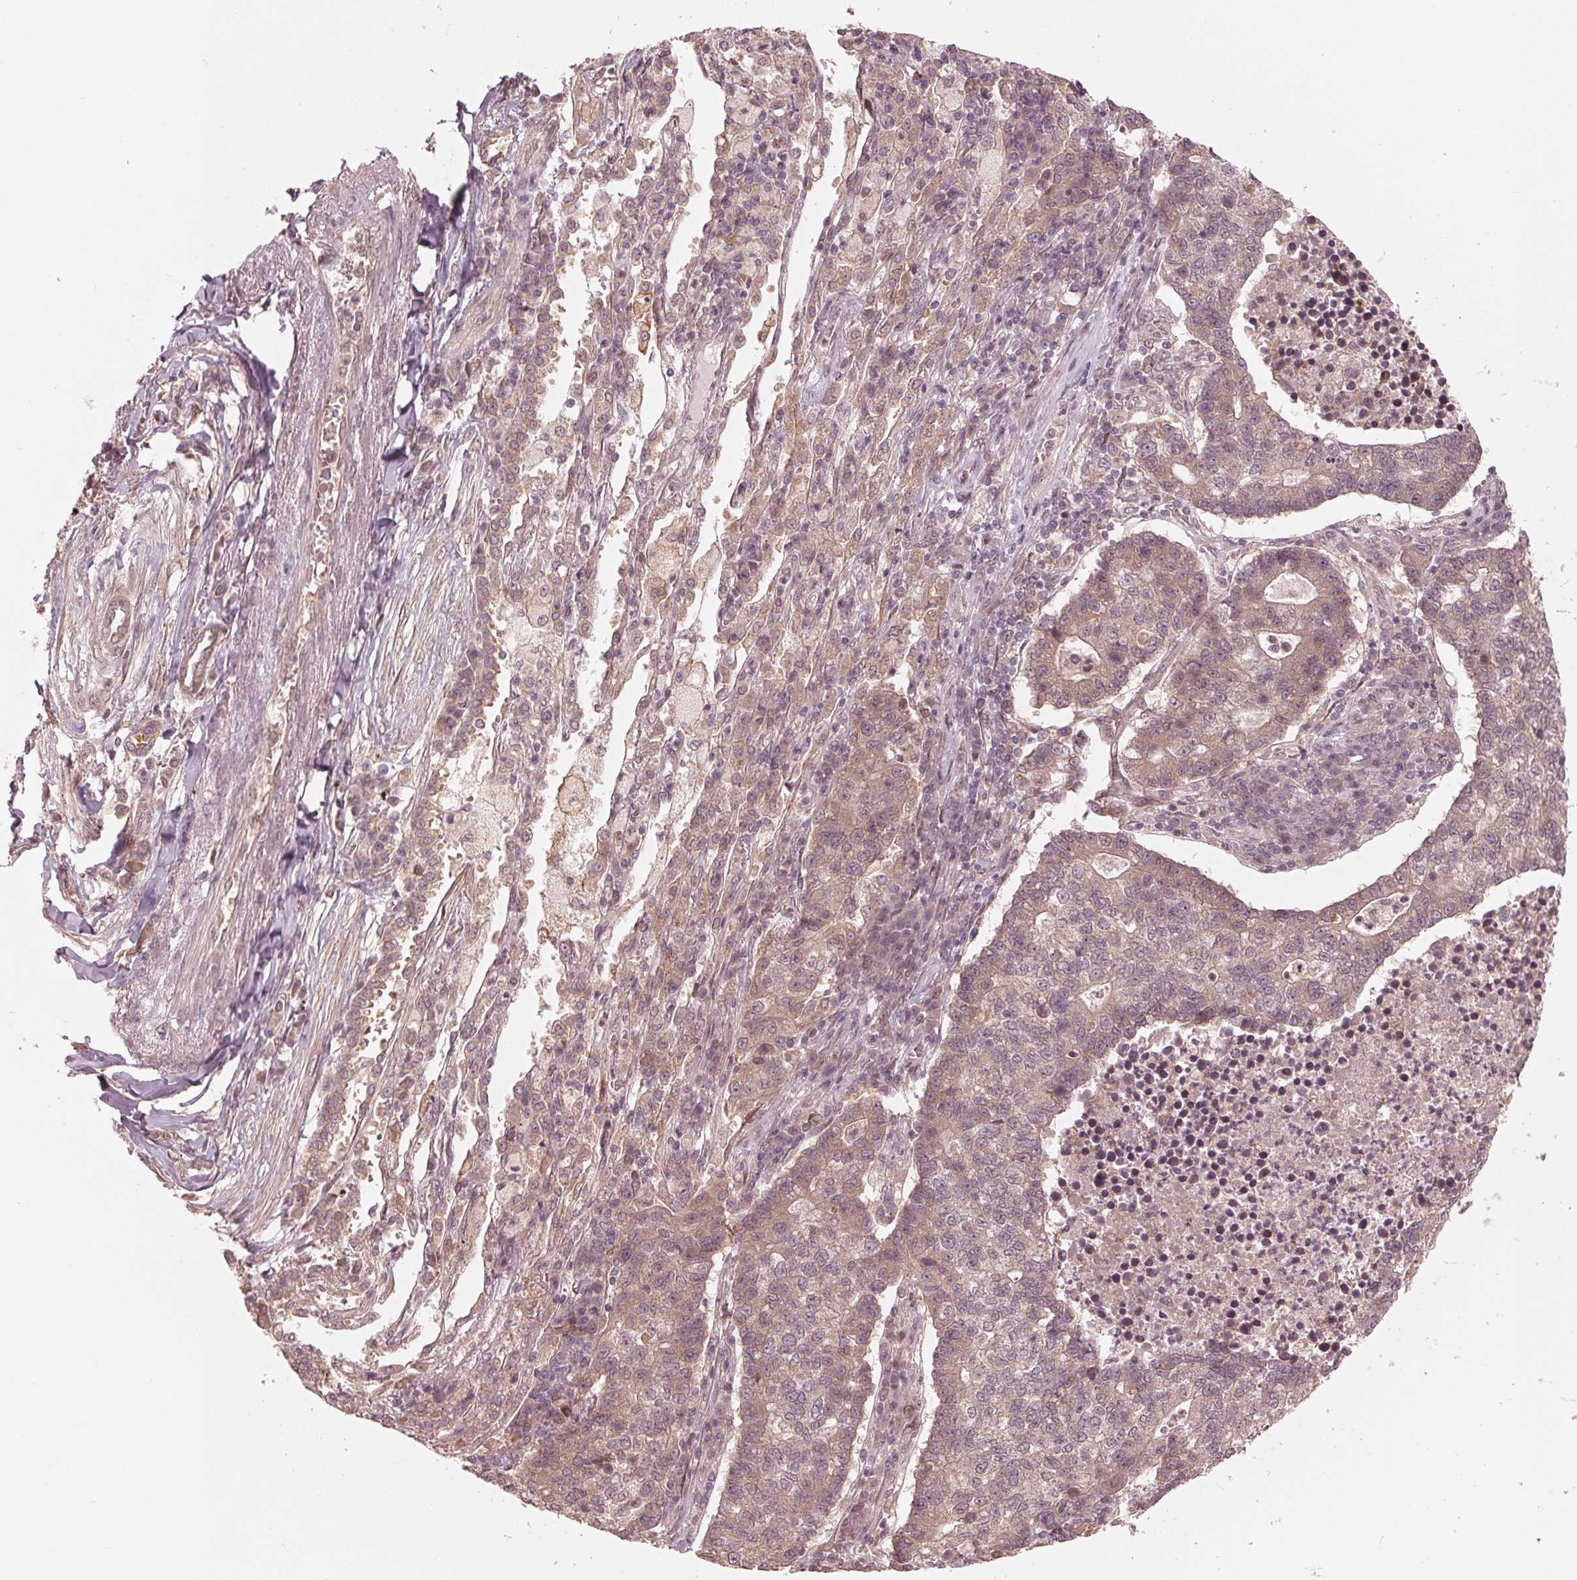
{"staining": {"intensity": "weak", "quantity": ">75%", "location": "cytoplasmic/membranous"}, "tissue": "lung cancer", "cell_type": "Tumor cells", "image_type": "cancer", "snomed": [{"axis": "morphology", "description": "Adenocarcinoma, NOS"}, {"axis": "topography", "description": "Lung"}], "caption": "Immunohistochemical staining of lung cancer (adenocarcinoma) reveals weak cytoplasmic/membranous protein positivity in approximately >75% of tumor cells.", "gene": "ZNF471", "patient": {"sex": "male", "age": 57}}